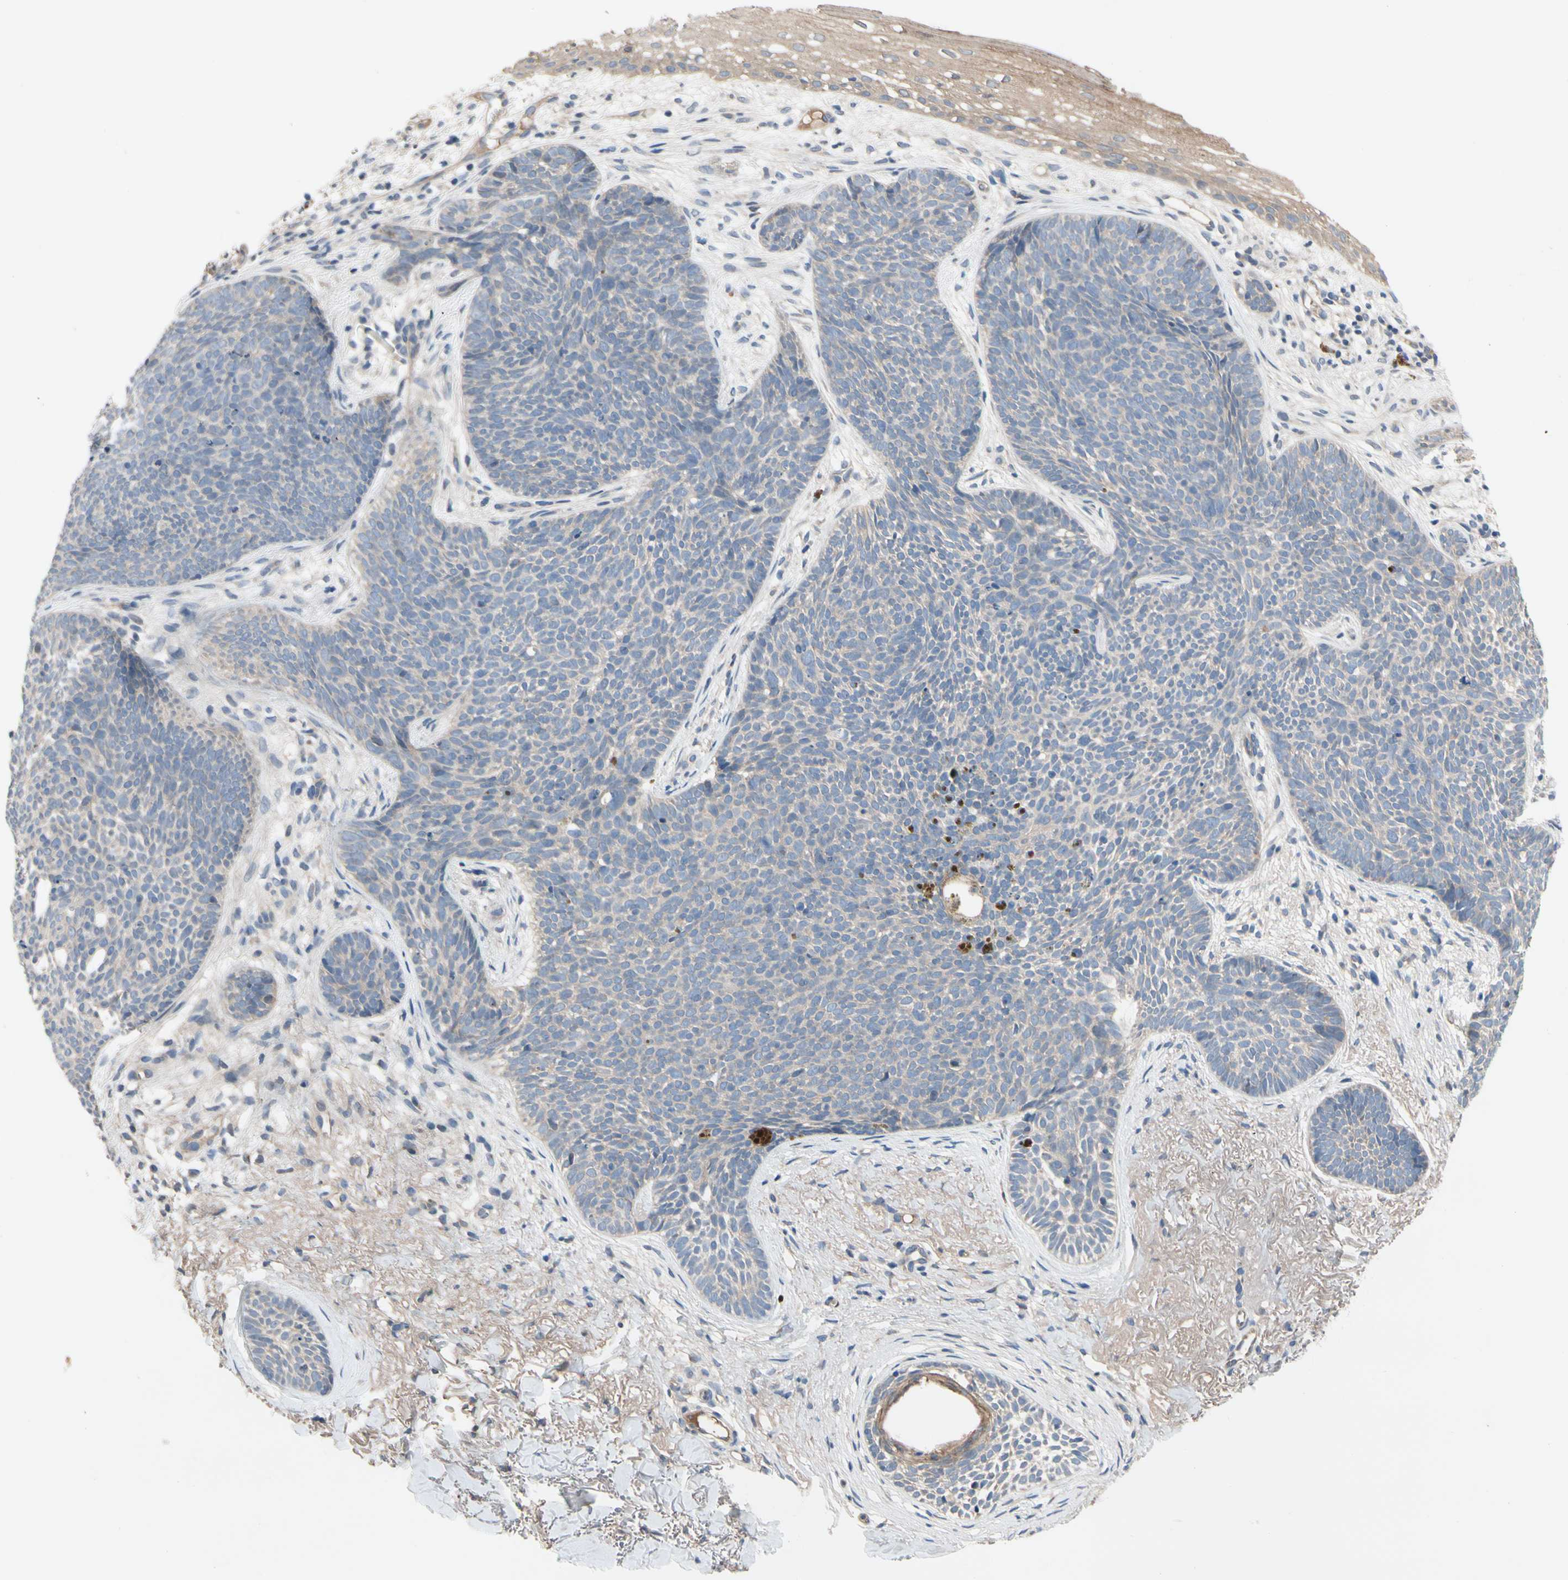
{"staining": {"intensity": "weak", "quantity": "<25%", "location": "cytoplasmic/membranous"}, "tissue": "skin cancer", "cell_type": "Tumor cells", "image_type": "cancer", "snomed": [{"axis": "morphology", "description": "Basal cell carcinoma"}, {"axis": "topography", "description": "Skin"}], "caption": "This is a histopathology image of immunohistochemistry staining of skin basal cell carcinoma, which shows no positivity in tumor cells.", "gene": "ICAM5", "patient": {"sex": "female", "age": 70}}